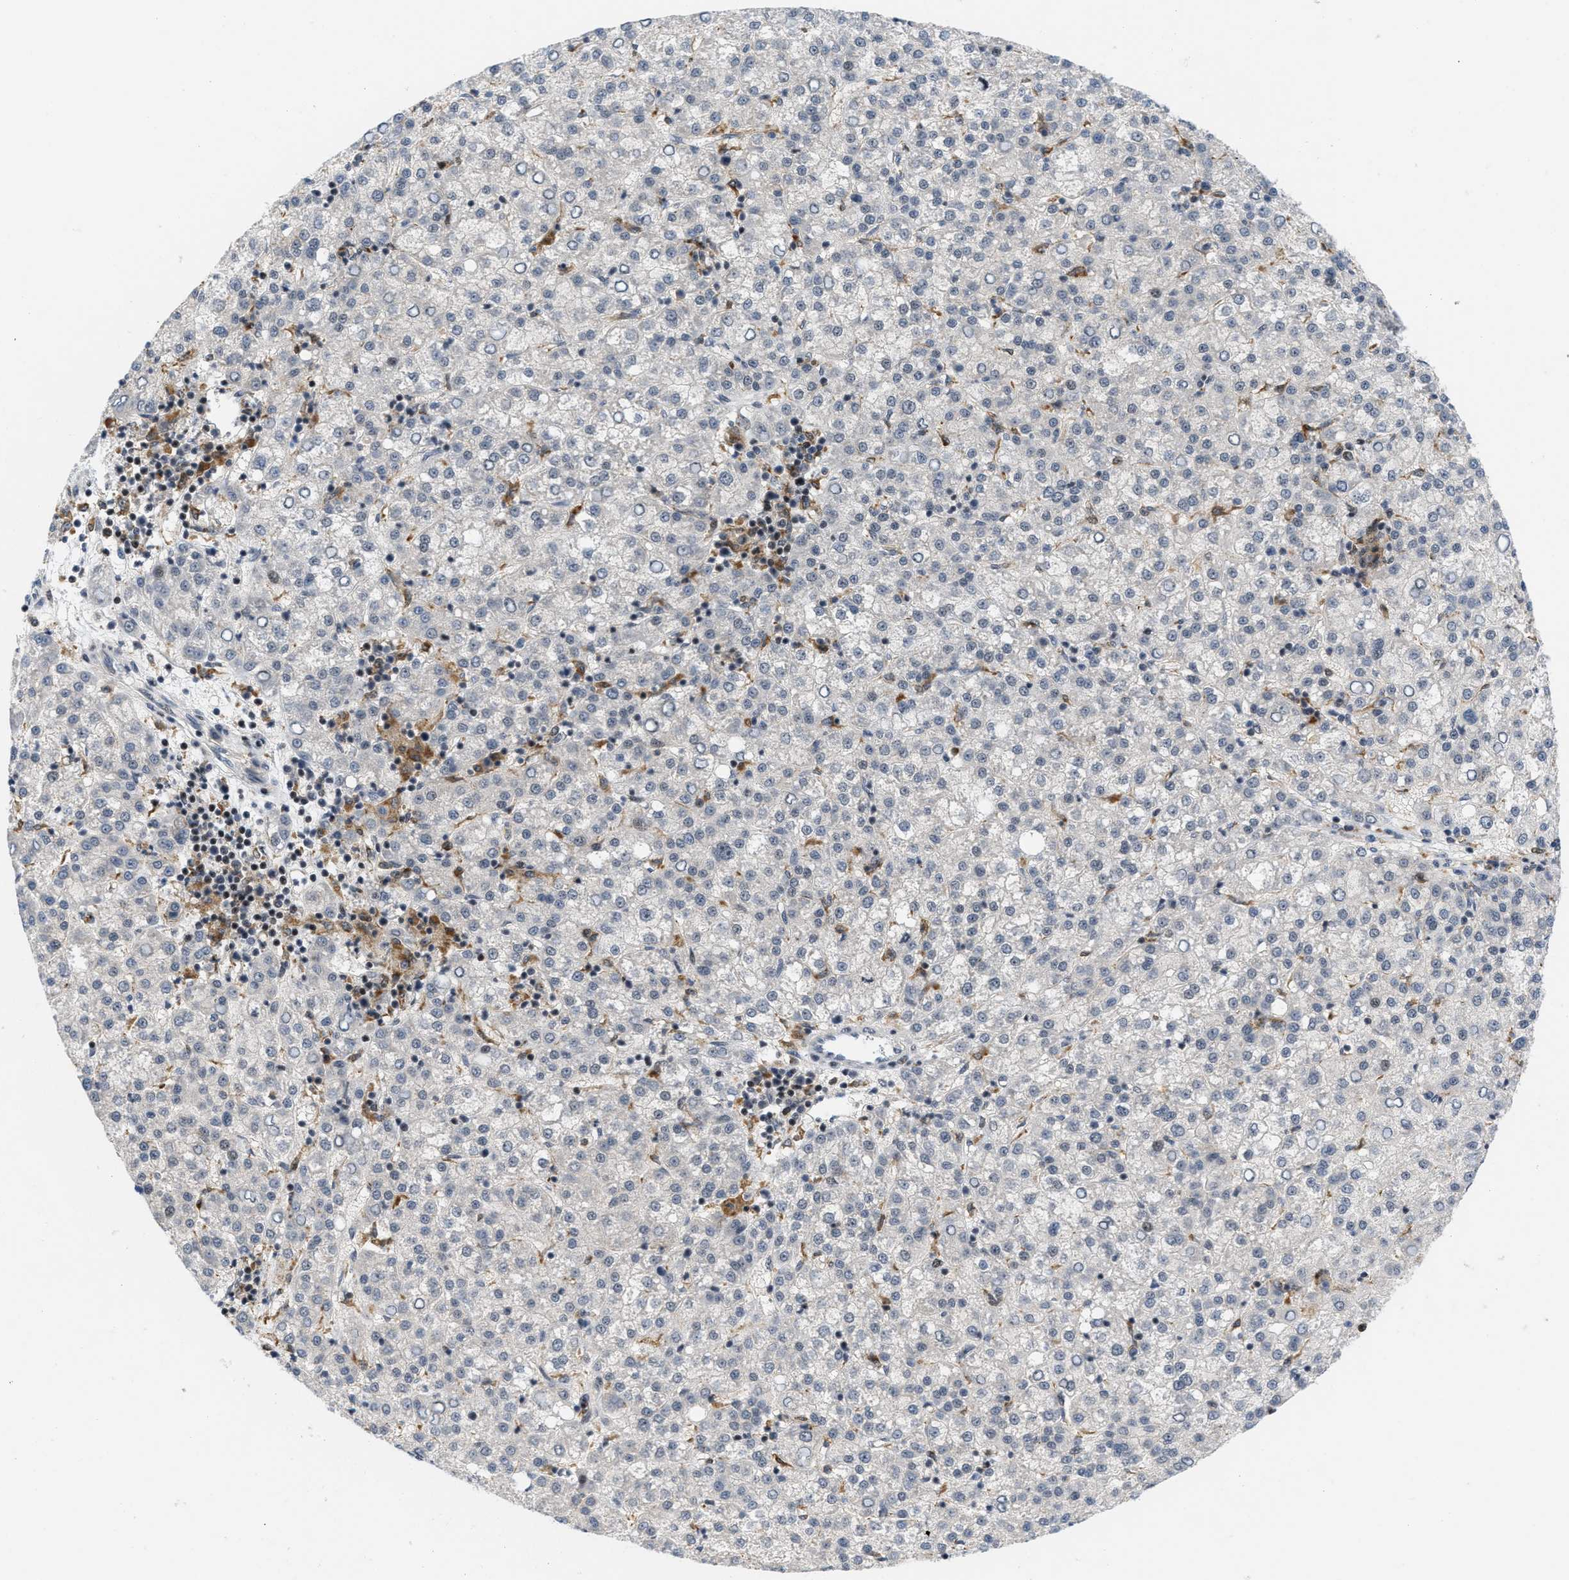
{"staining": {"intensity": "negative", "quantity": "none", "location": "none"}, "tissue": "liver cancer", "cell_type": "Tumor cells", "image_type": "cancer", "snomed": [{"axis": "morphology", "description": "Carcinoma, Hepatocellular, NOS"}, {"axis": "topography", "description": "Liver"}], "caption": "Immunohistochemistry (IHC) image of human hepatocellular carcinoma (liver) stained for a protein (brown), which shows no expression in tumor cells.", "gene": "ING1", "patient": {"sex": "female", "age": 58}}